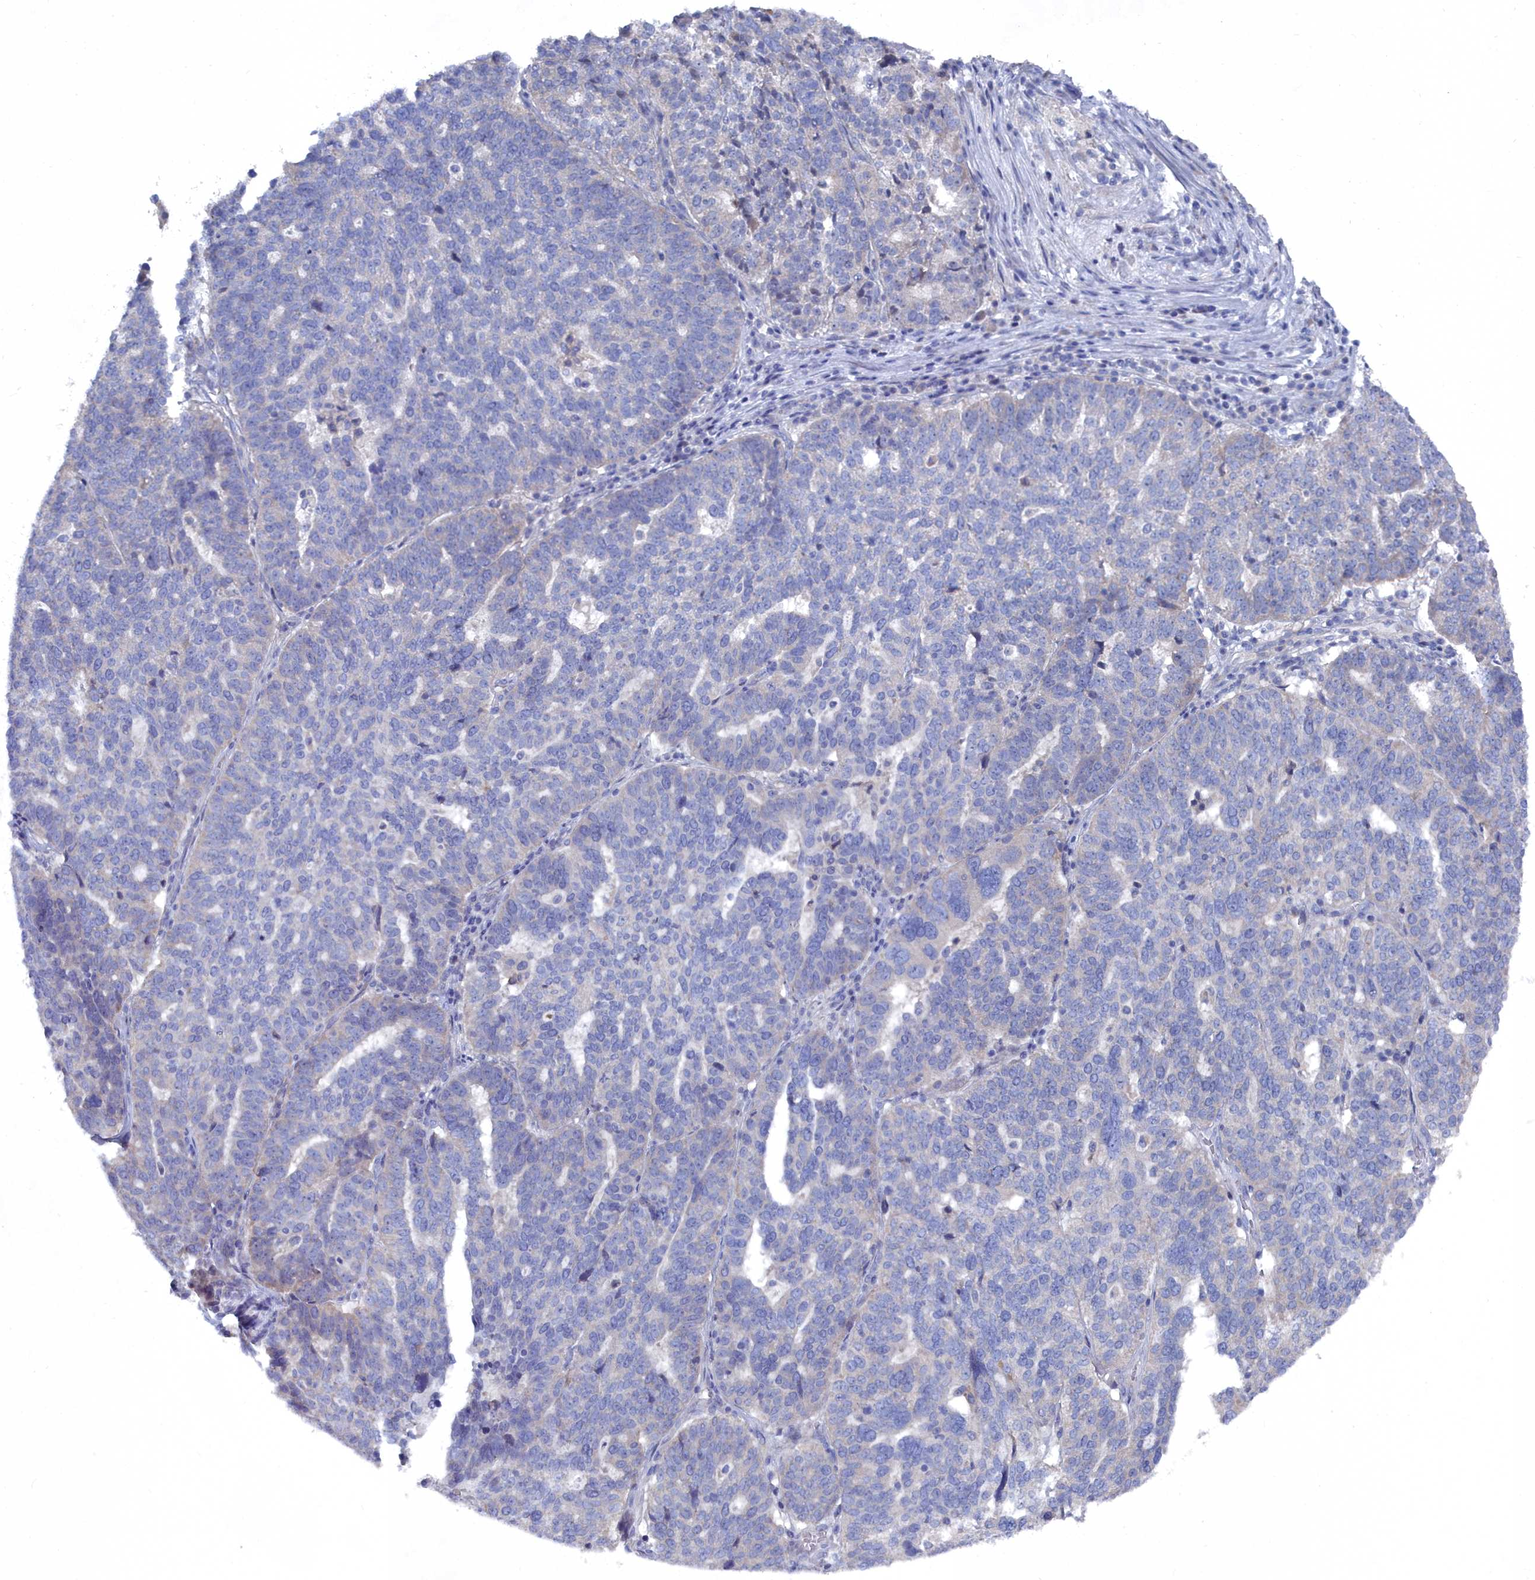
{"staining": {"intensity": "negative", "quantity": "none", "location": "none"}, "tissue": "ovarian cancer", "cell_type": "Tumor cells", "image_type": "cancer", "snomed": [{"axis": "morphology", "description": "Cystadenocarcinoma, serous, NOS"}, {"axis": "topography", "description": "Ovary"}], "caption": "High power microscopy image of an IHC micrograph of serous cystadenocarcinoma (ovarian), revealing no significant positivity in tumor cells.", "gene": "CCDC149", "patient": {"sex": "female", "age": 59}}